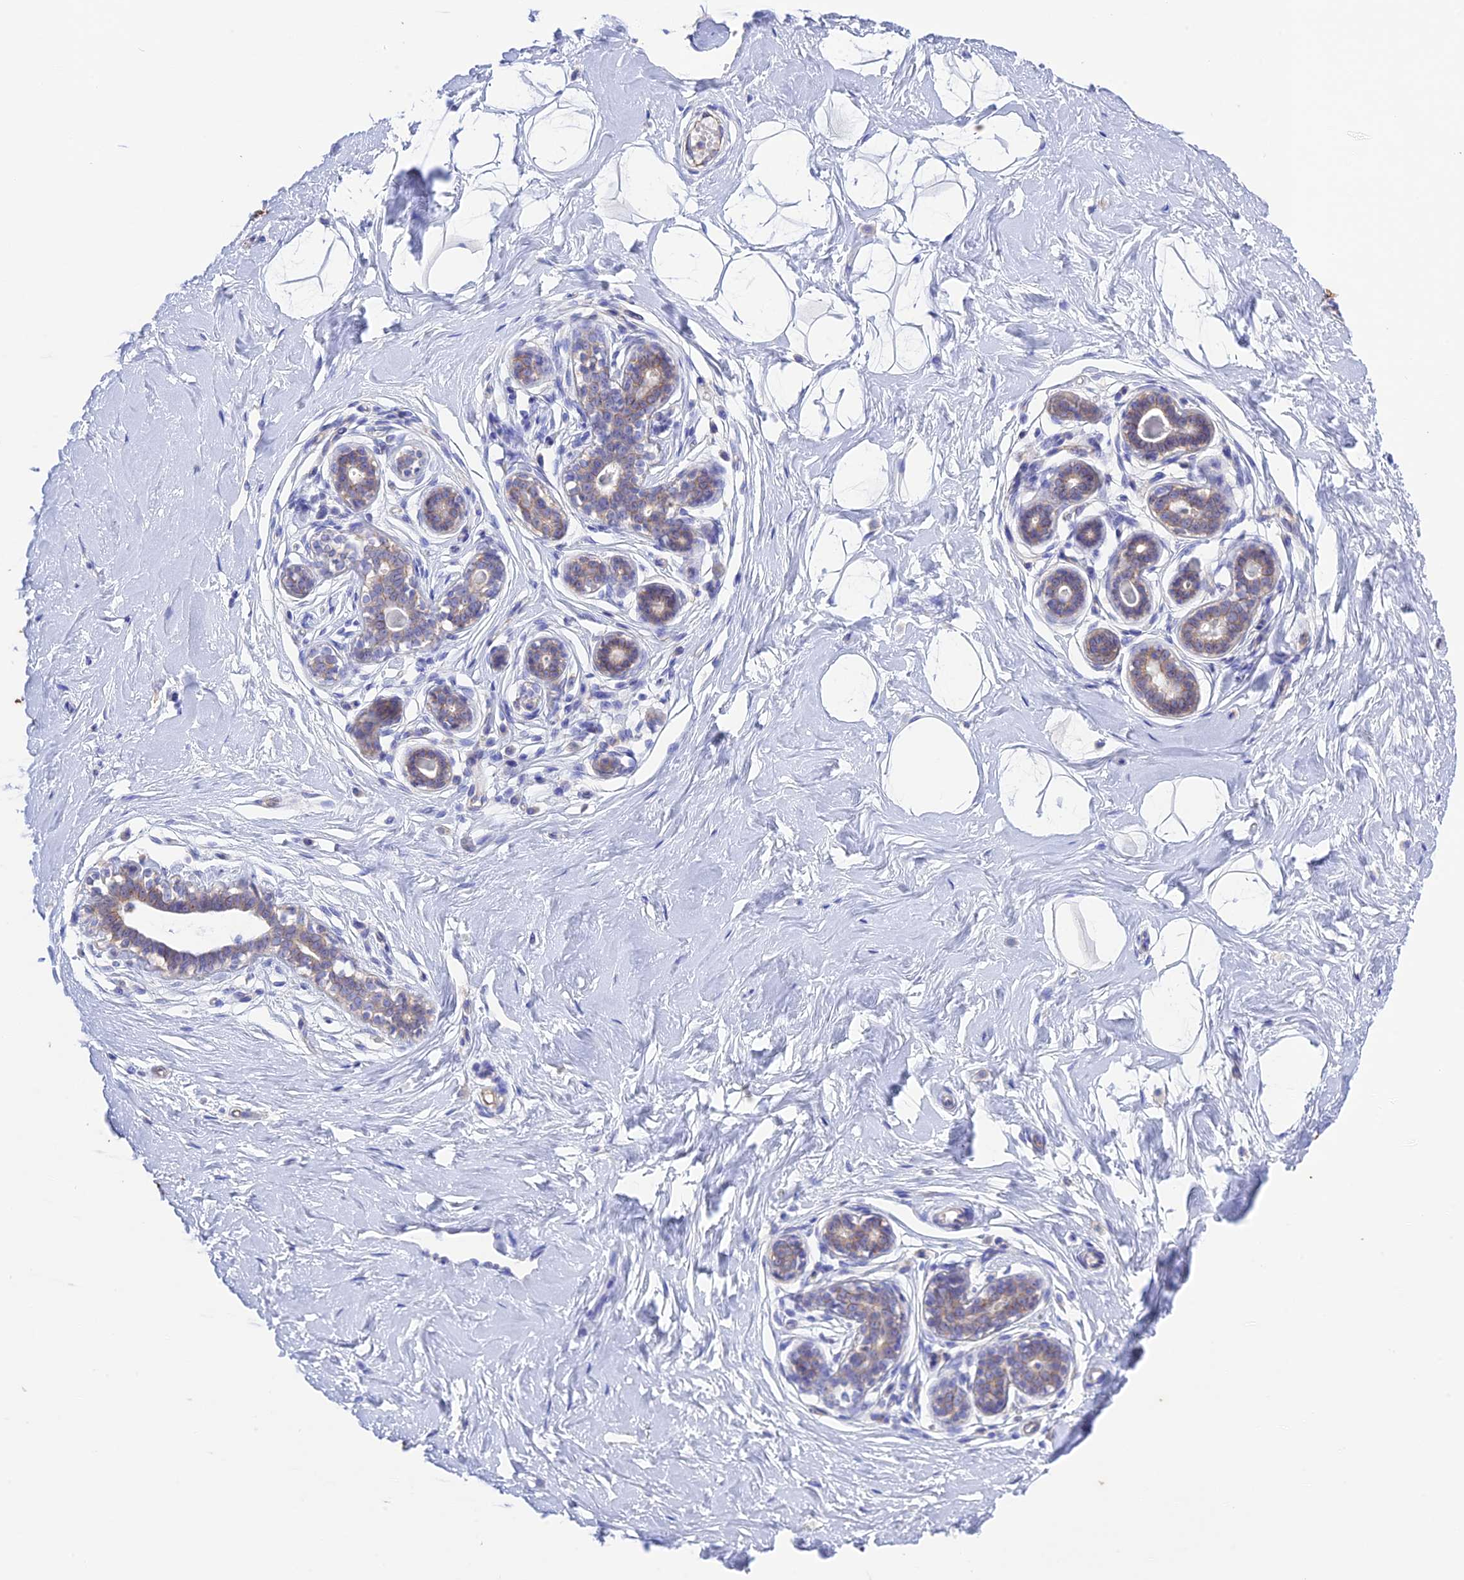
{"staining": {"intensity": "negative", "quantity": "none", "location": "none"}, "tissue": "breast", "cell_type": "Adipocytes", "image_type": "normal", "snomed": [{"axis": "morphology", "description": "Normal tissue, NOS"}, {"axis": "morphology", "description": "Adenoma, NOS"}, {"axis": "topography", "description": "Breast"}], "caption": "Adipocytes show no significant positivity in unremarkable breast. (Brightfield microscopy of DAB (3,3'-diaminobenzidine) IHC at high magnification).", "gene": "CHSY3", "patient": {"sex": "female", "age": 23}}